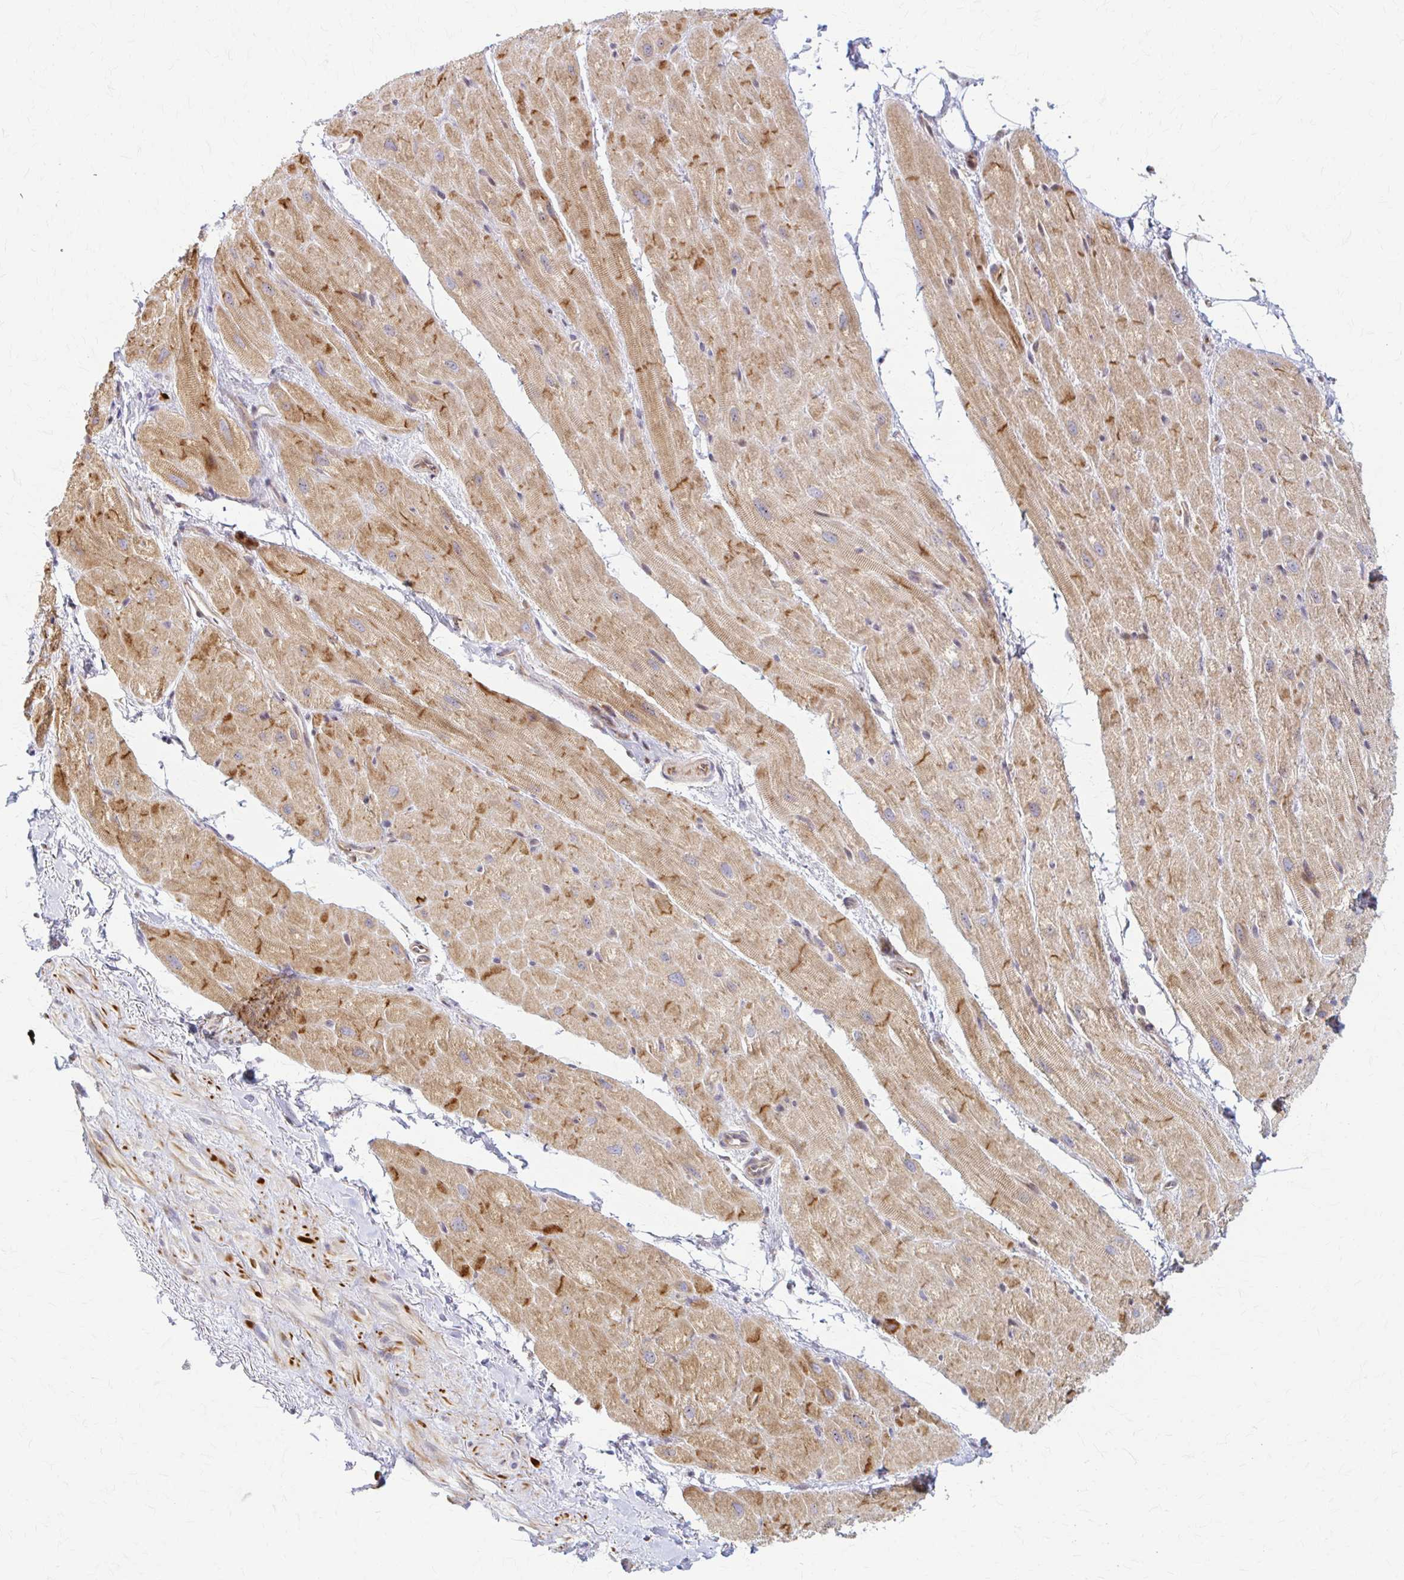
{"staining": {"intensity": "moderate", "quantity": ">75%", "location": "cytoplasmic/membranous"}, "tissue": "heart muscle", "cell_type": "Cardiomyocytes", "image_type": "normal", "snomed": [{"axis": "morphology", "description": "Normal tissue, NOS"}, {"axis": "topography", "description": "Heart"}], "caption": "A medium amount of moderate cytoplasmic/membranous staining is appreciated in approximately >75% of cardiomyocytes in normal heart muscle.", "gene": "ARHGAP35", "patient": {"sex": "male", "age": 62}}